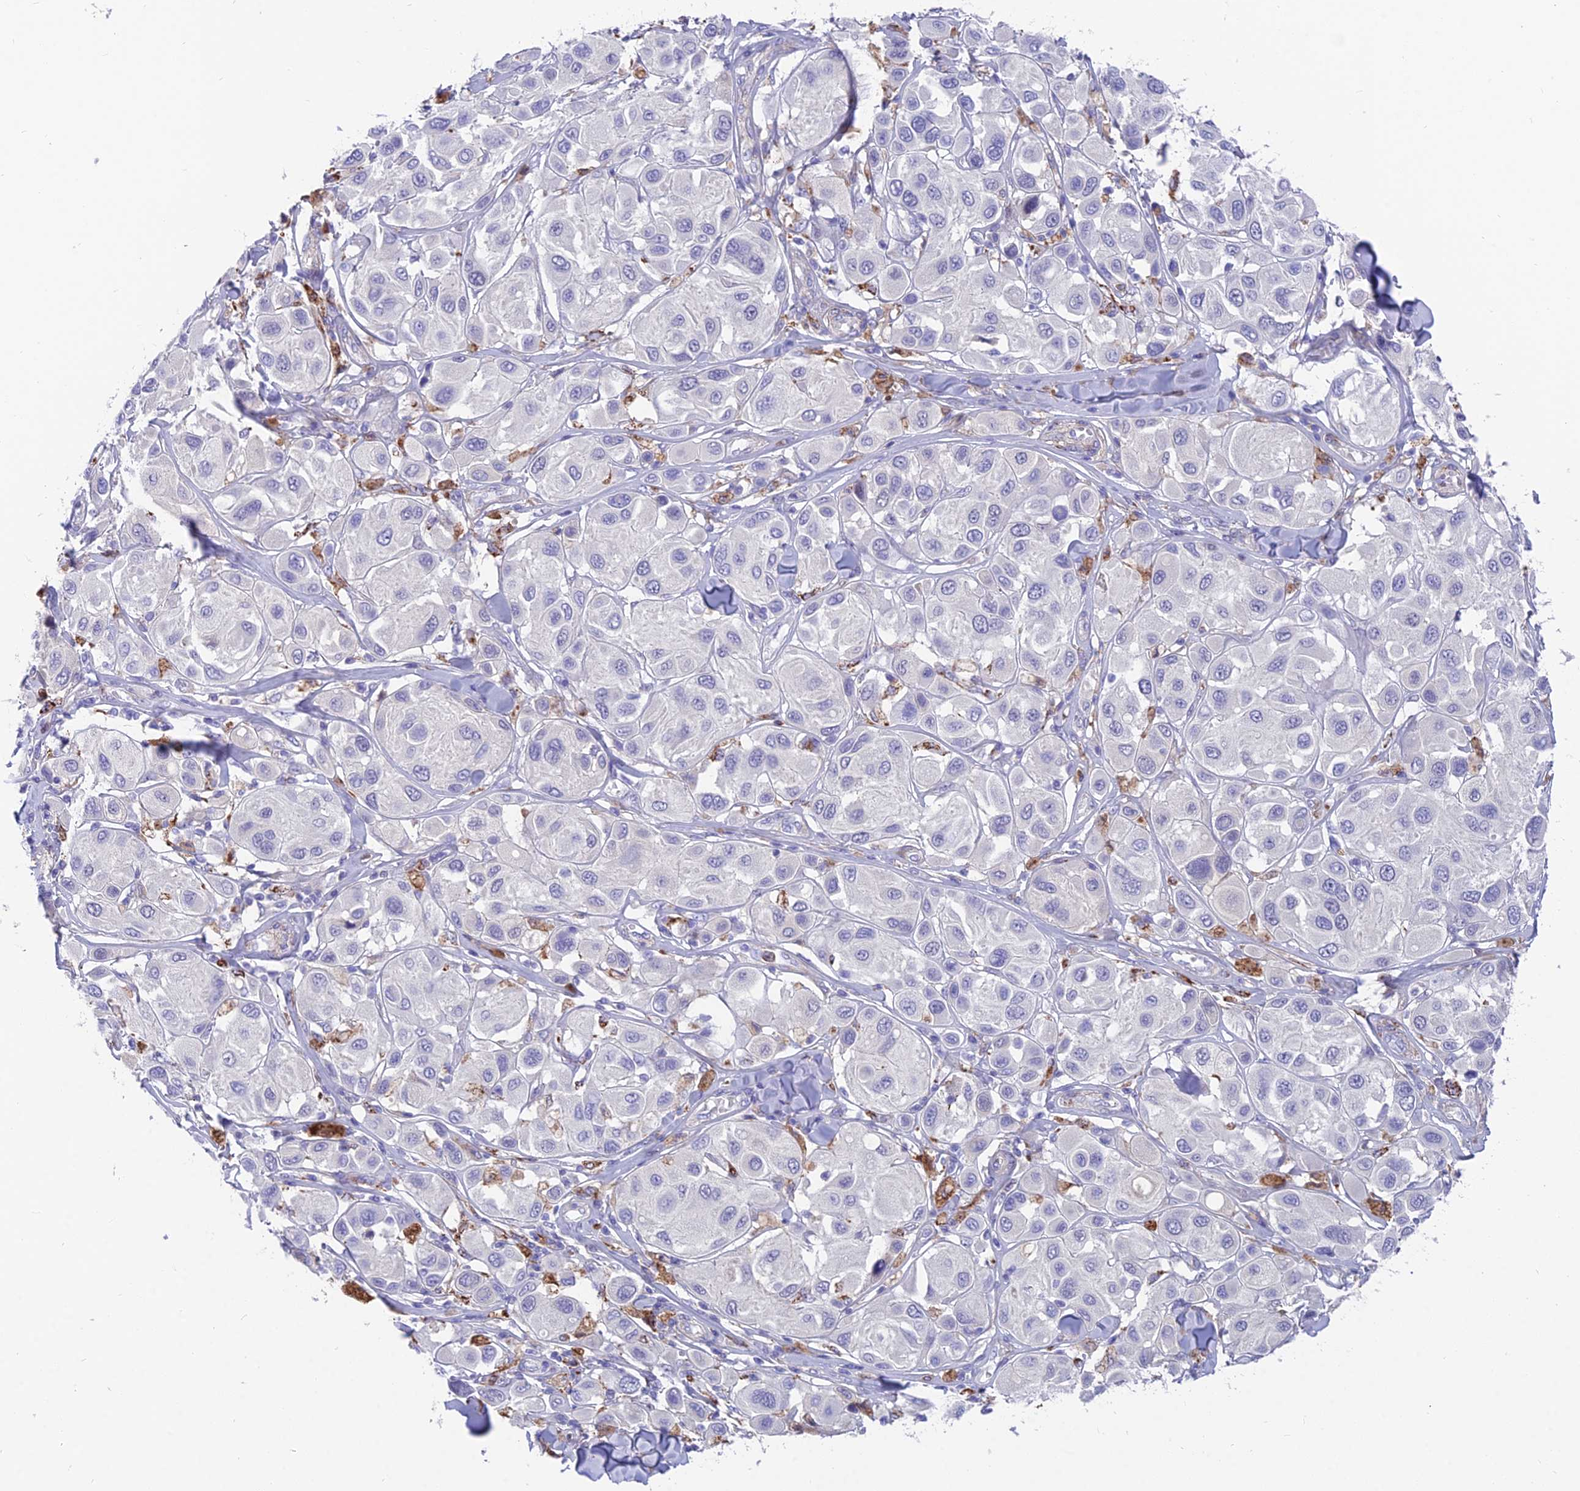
{"staining": {"intensity": "negative", "quantity": "none", "location": "none"}, "tissue": "melanoma", "cell_type": "Tumor cells", "image_type": "cancer", "snomed": [{"axis": "morphology", "description": "Malignant melanoma, Metastatic site"}, {"axis": "topography", "description": "Skin"}], "caption": "Tumor cells show no significant staining in melanoma.", "gene": "TIGD6", "patient": {"sex": "male", "age": 41}}